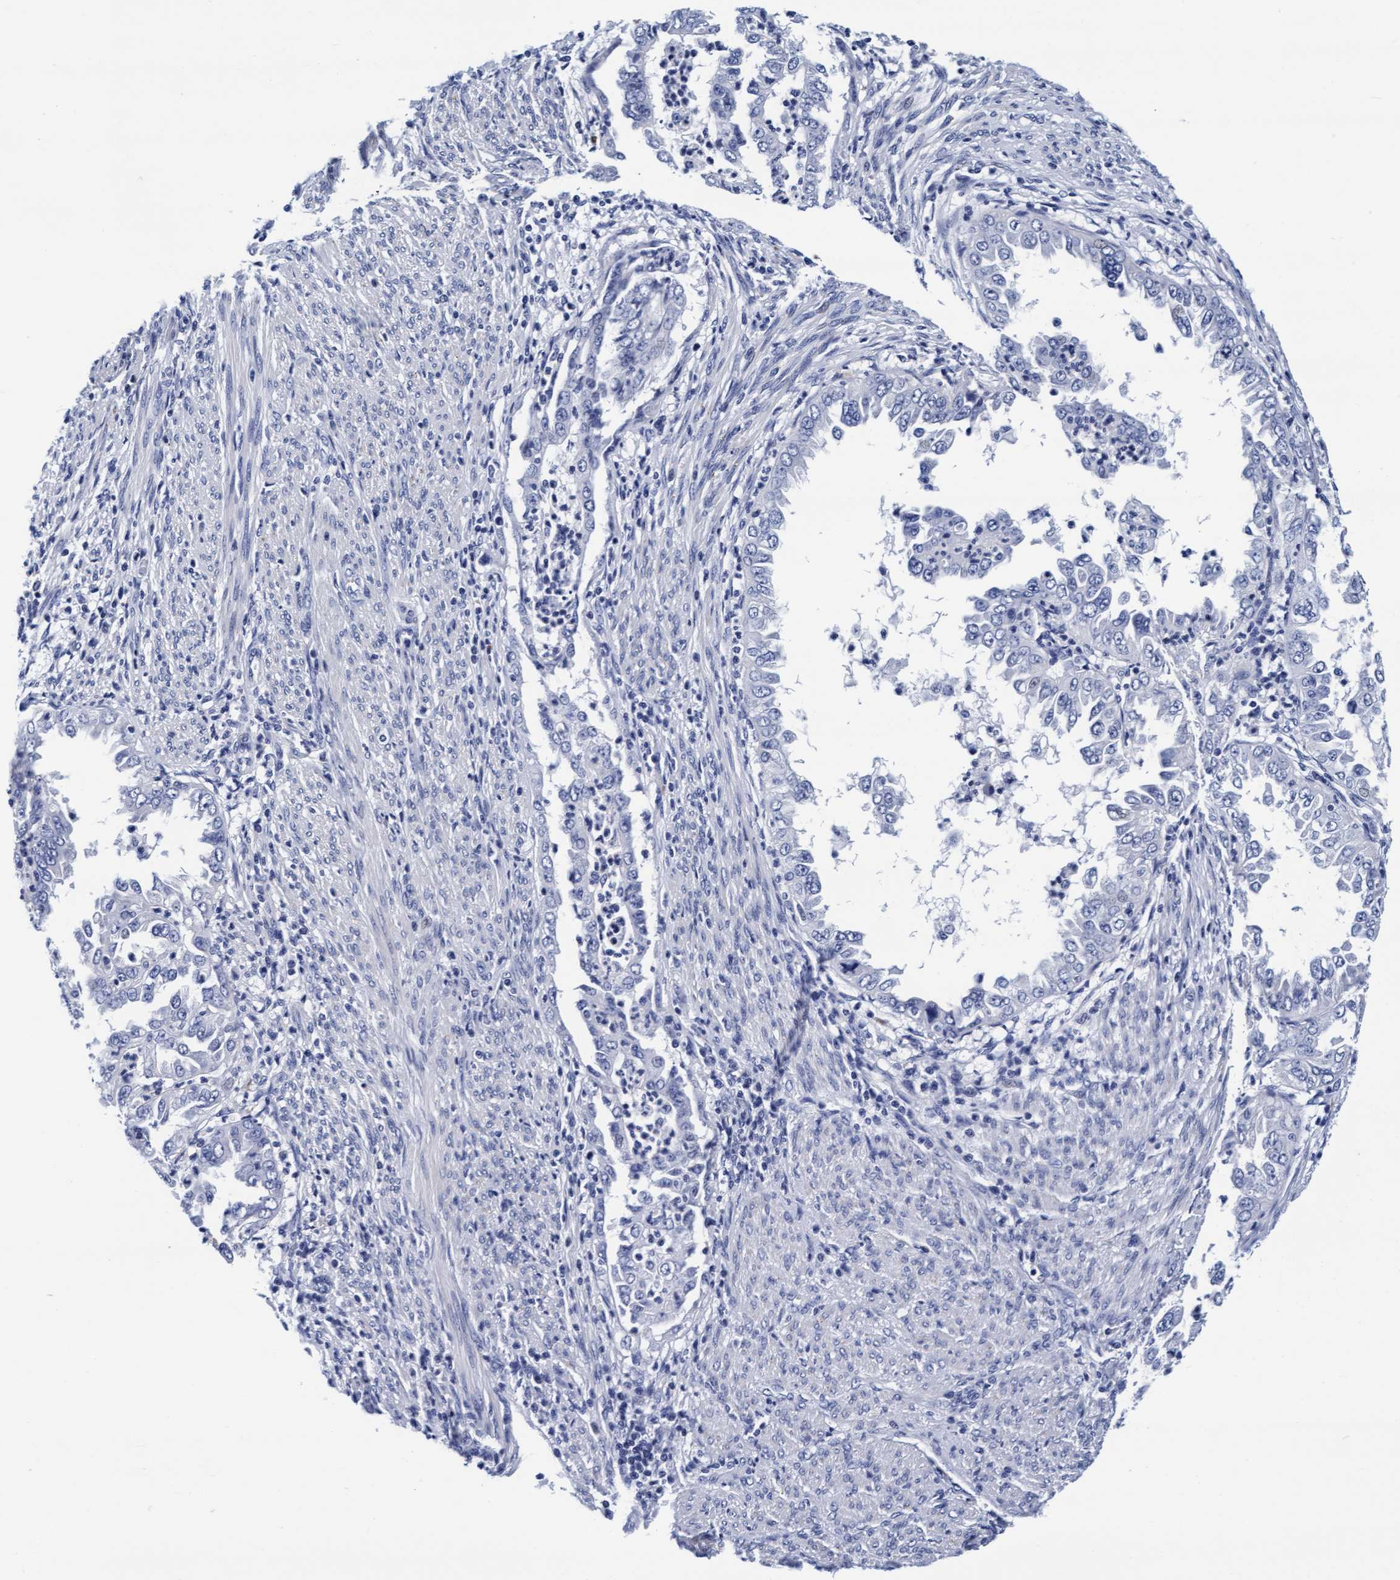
{"staining": {"intensity": "negative", "quantity": "none", "location": "none"}, "tissue": "endometrial cancer", "cell_type": "Tumor cells", "image_type": "cancer", "snomed": [{"axis": "morphology", "description": "Adenocarcinoma, NOS"}, {"axis": "topography", "description": "Endometrium"}], "caption": "Micrograph shows no protein expression in tumor cells of adenocarcinoma (endometrial) tissue.", "gene": "ARSG", "patient": {"sex": "female", "age": 85}}